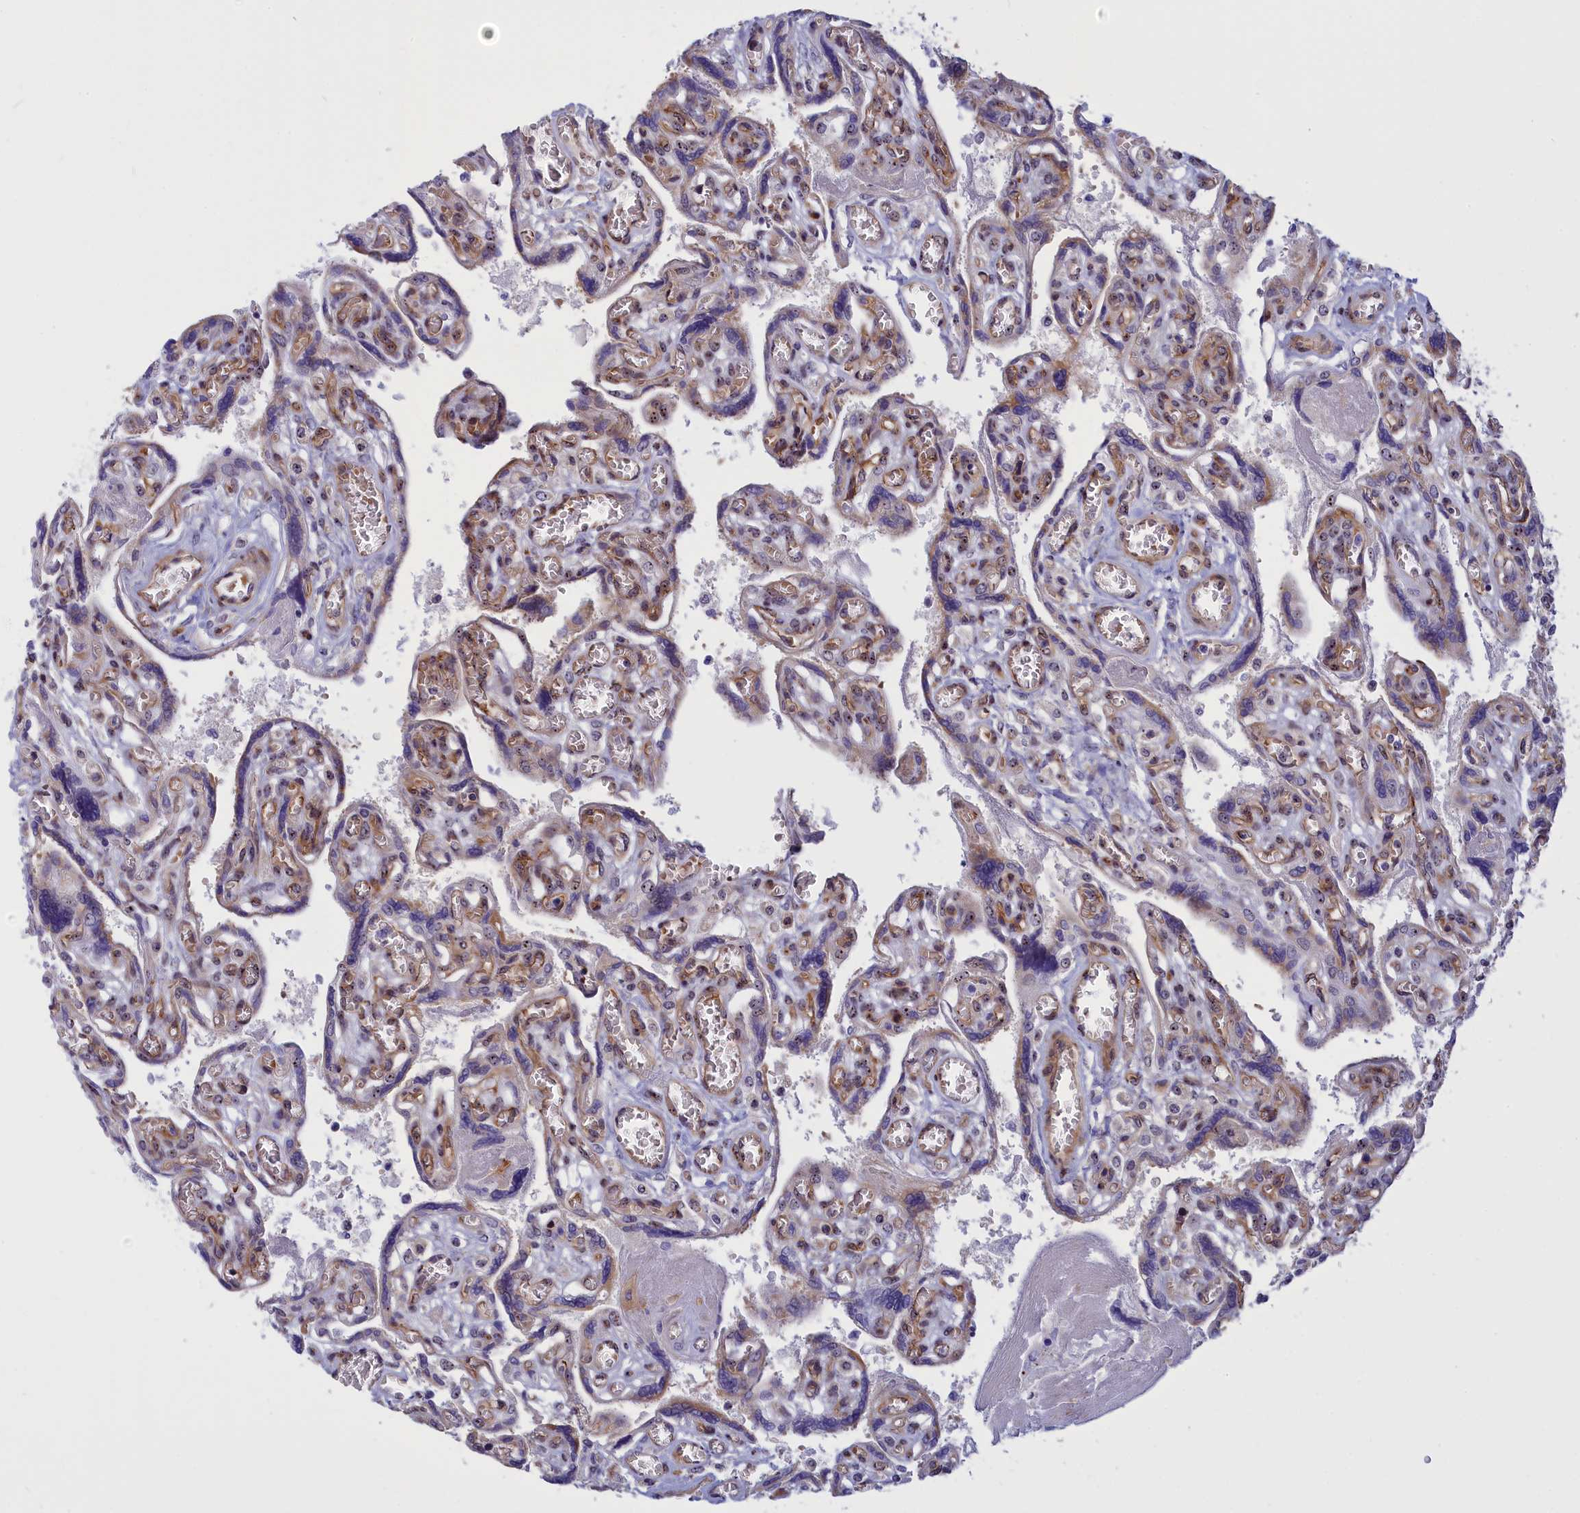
{"staining": {"intensity": "moderate", "quantity": ">75%", "location": "cytoplasmic/membranous"}, "tissue": "placenta", "cell_type": "Decidual cells", "image_type": "normal", "snomed": [{"axis": "morphology", "description": "Normal tissue, NOS"}, {"axis": "topography", "description": "Placenta"}], "caption": "Immunohistochemical staining of unremarkable human placenta displays medium levels of moderate cytoplasmic/membranous expression in about >75% of decidual cells.", "gene": "DBNDD1", "patient": {"sex": "female", "age": 39}}